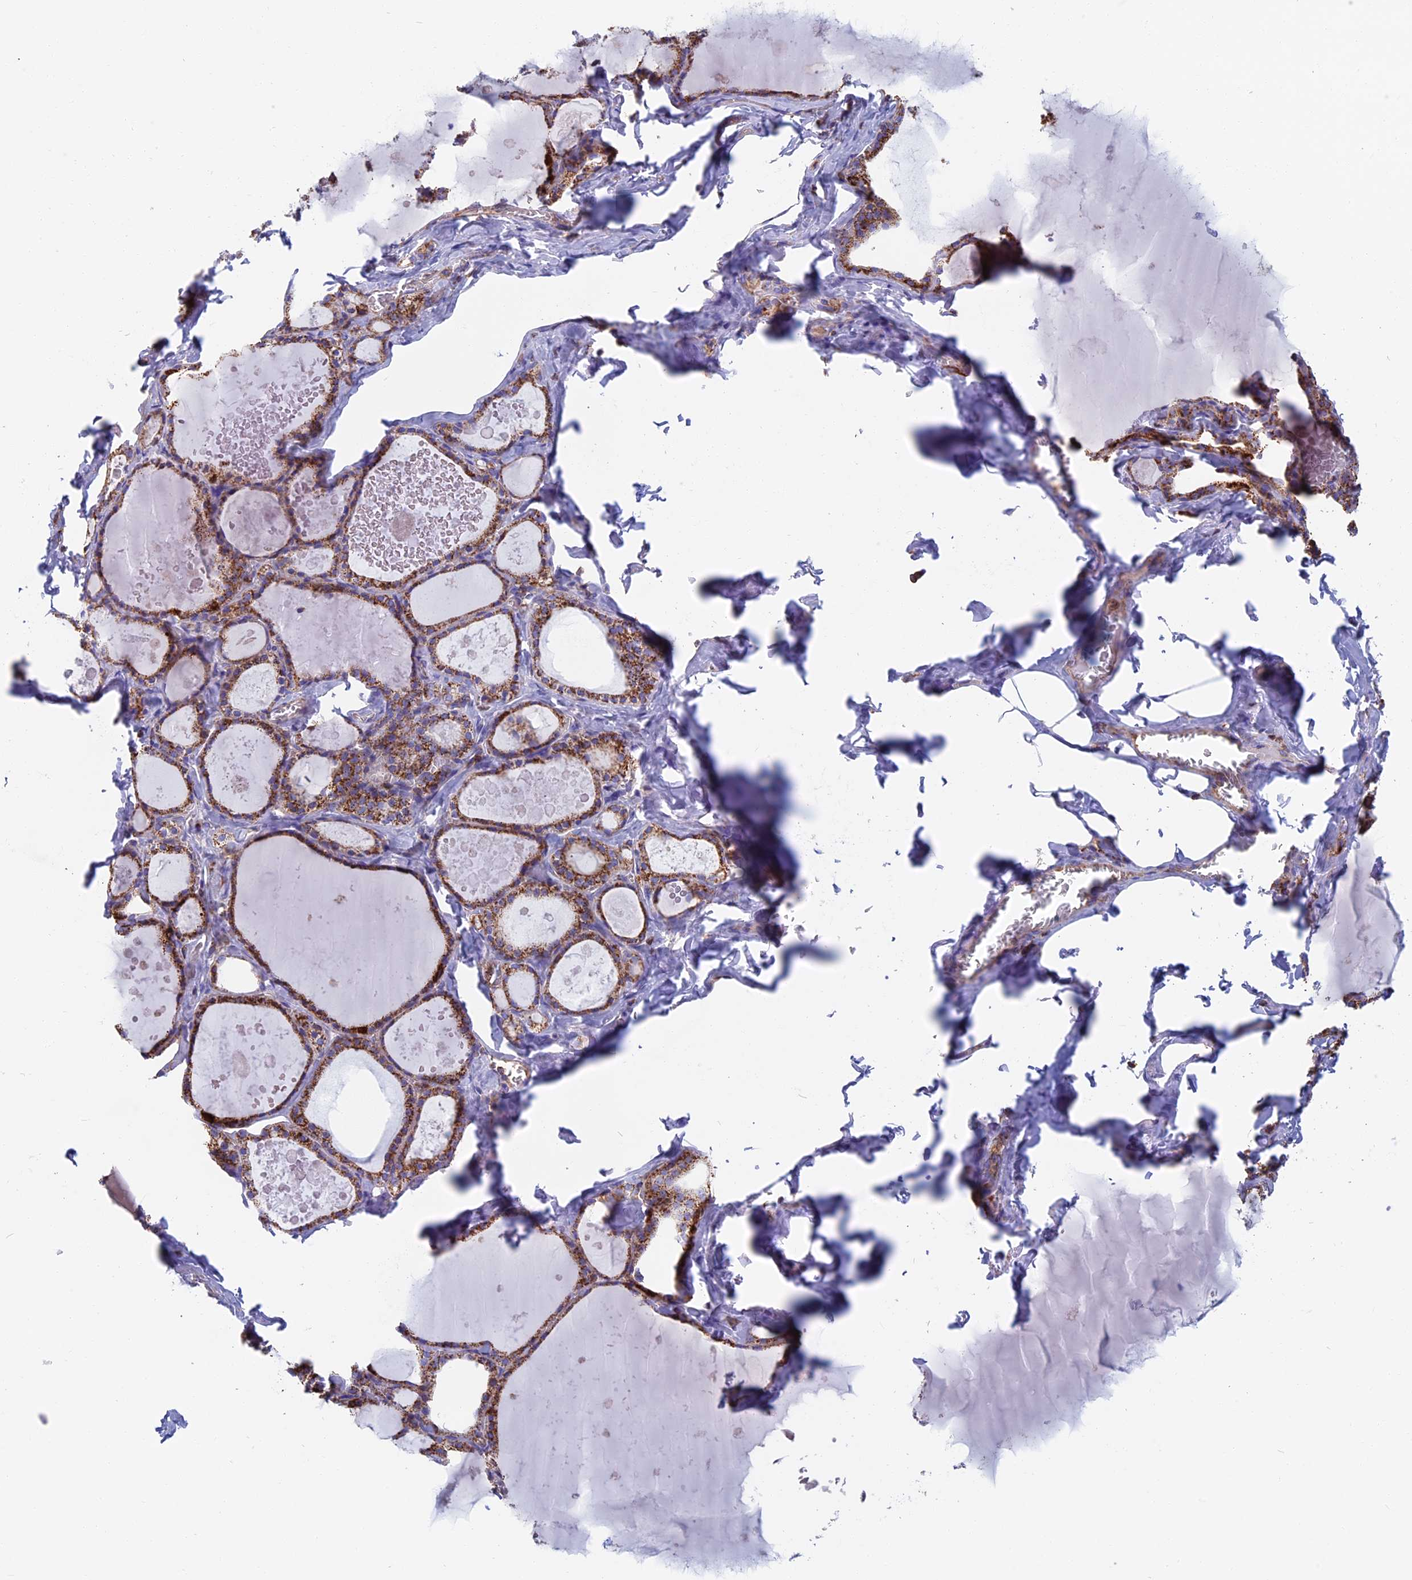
{"staining": {"intensity": "strong", "quantity": ">75%", "location": "cytoplasmic/membranous"}, "tissue": "thyroid gland", "cell_type": "Glandular cells", "image_type": "normal", "snomed": [{"axis": "morphology", "description": "Normal tissue, NOS"}, {"axis": "topography", "description": "Thyroid gland"}], "caption": "Immunohistochemical staining of unremarkable human thyroid gland reveals high levels of strong cytoplasmic/membranous expression in about >75% of glandular cells.", "gene": "HSD17B8", "patient": {"sex": "male", "age": 56}}